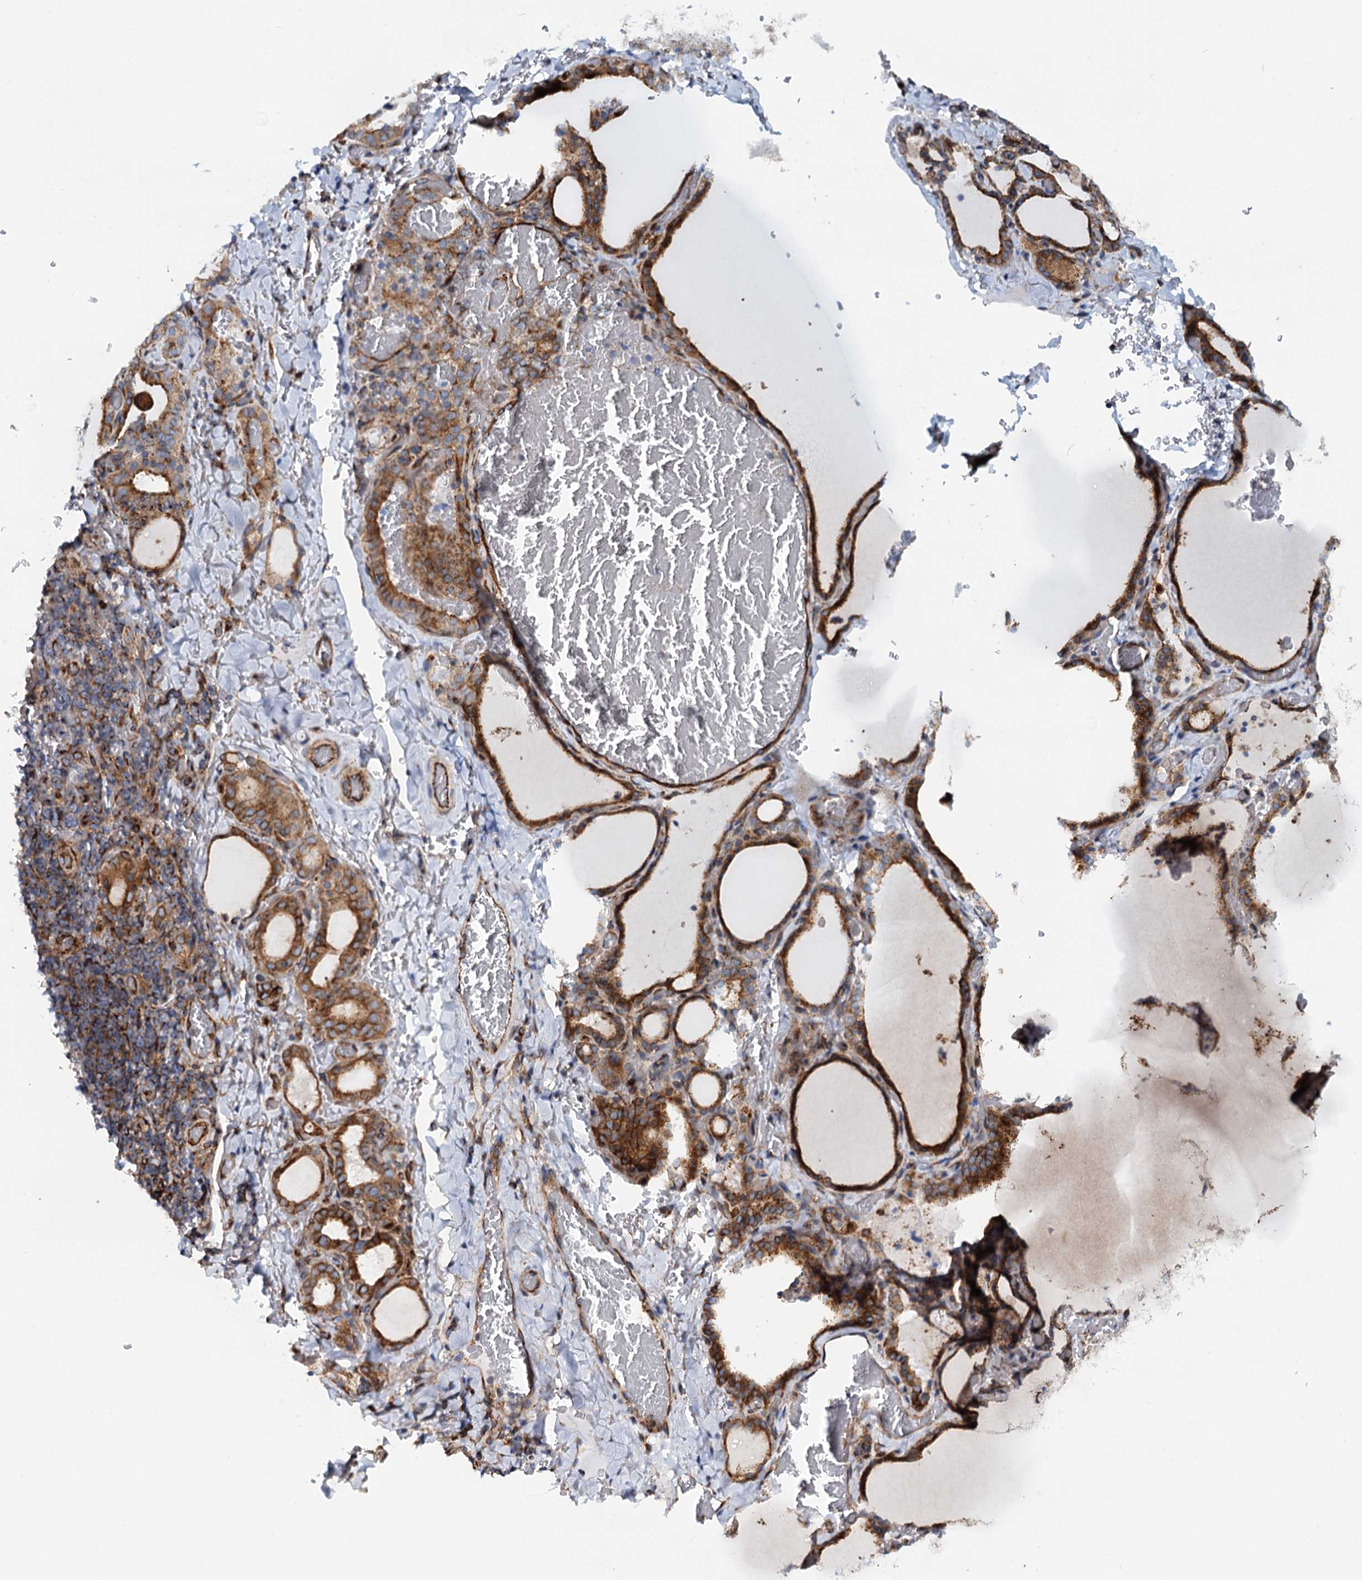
{"staining": {"intensity": "strong", "quantity": "25%-75%", "location": "cytoplasmic/membranous"}, "tissue": "thyroid gland", "cell_type": "Glandular cells", "image_type": "normal", "snomed": [{"axis": "morphology", "description": "Normal tissue, NOS"}, {"axis": "topography", "description": "Thyroid gland"}], "caption": "About 25%-75% of glandular cells in benign human thyroid gland demonstrate strong cytoplasmic/membranous protein expression as visualized by brown immunohistochemical staining.", "gene": "PSEN1", "patient": {"sex": "female", "age": 39}}